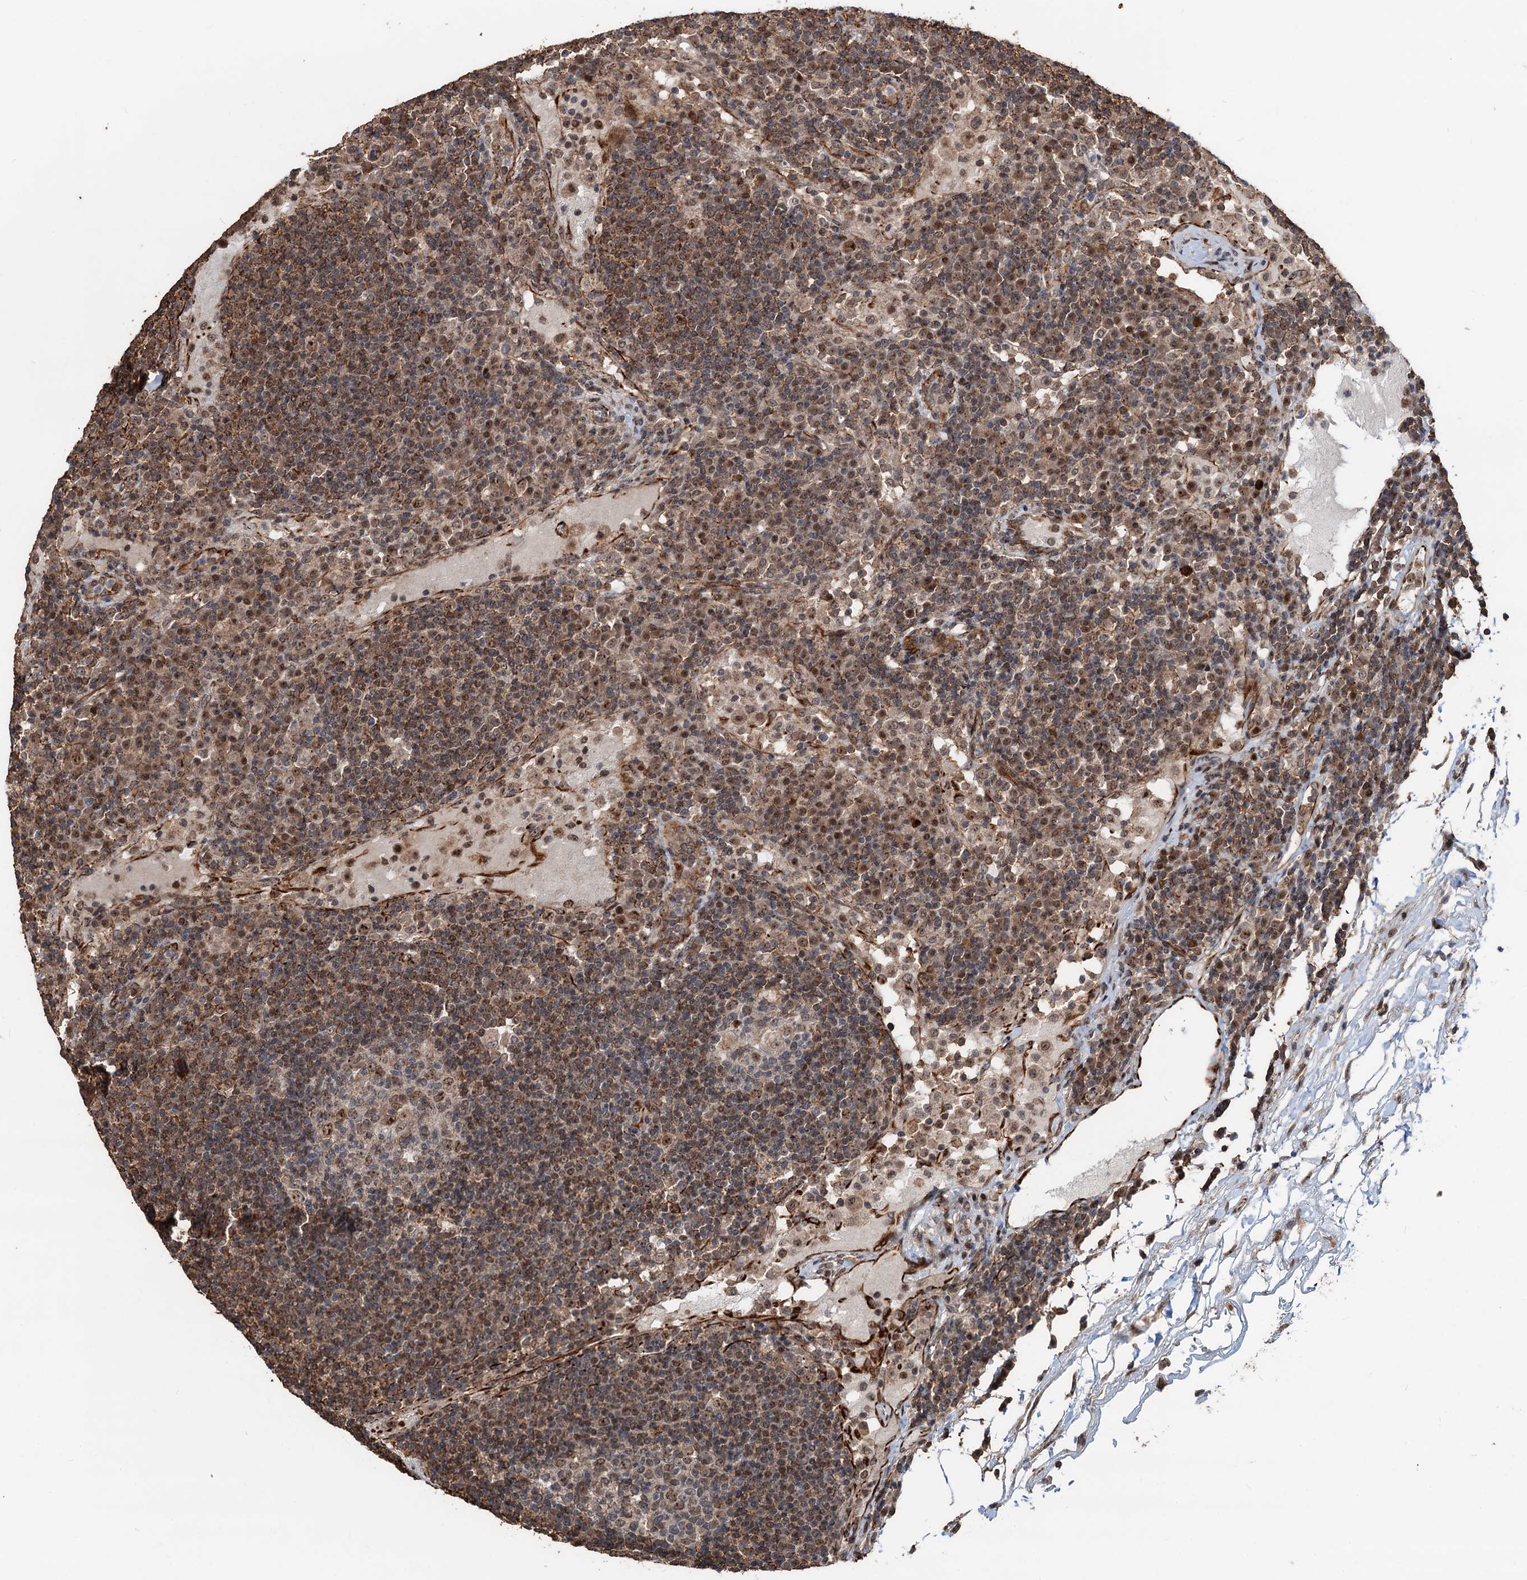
{"staining": {"intensity": "weak", "quantity": "<25%", "location": "nuclear"}, "tissue": "lymph node", "cell_type": "Germinal center cells", "image_type": "normal", "snomed": [{"axis": "morphology", "description": "Normal tissue, NOS"}, {"axis": "topography", "description": "Lymph node"}], "caption": "The image reveals no significant expression in germinal center cells of lymph node. Nuclei are stained in blue.", "gene": "TMA16", "patient": {"sex": "female", "age": 53}}